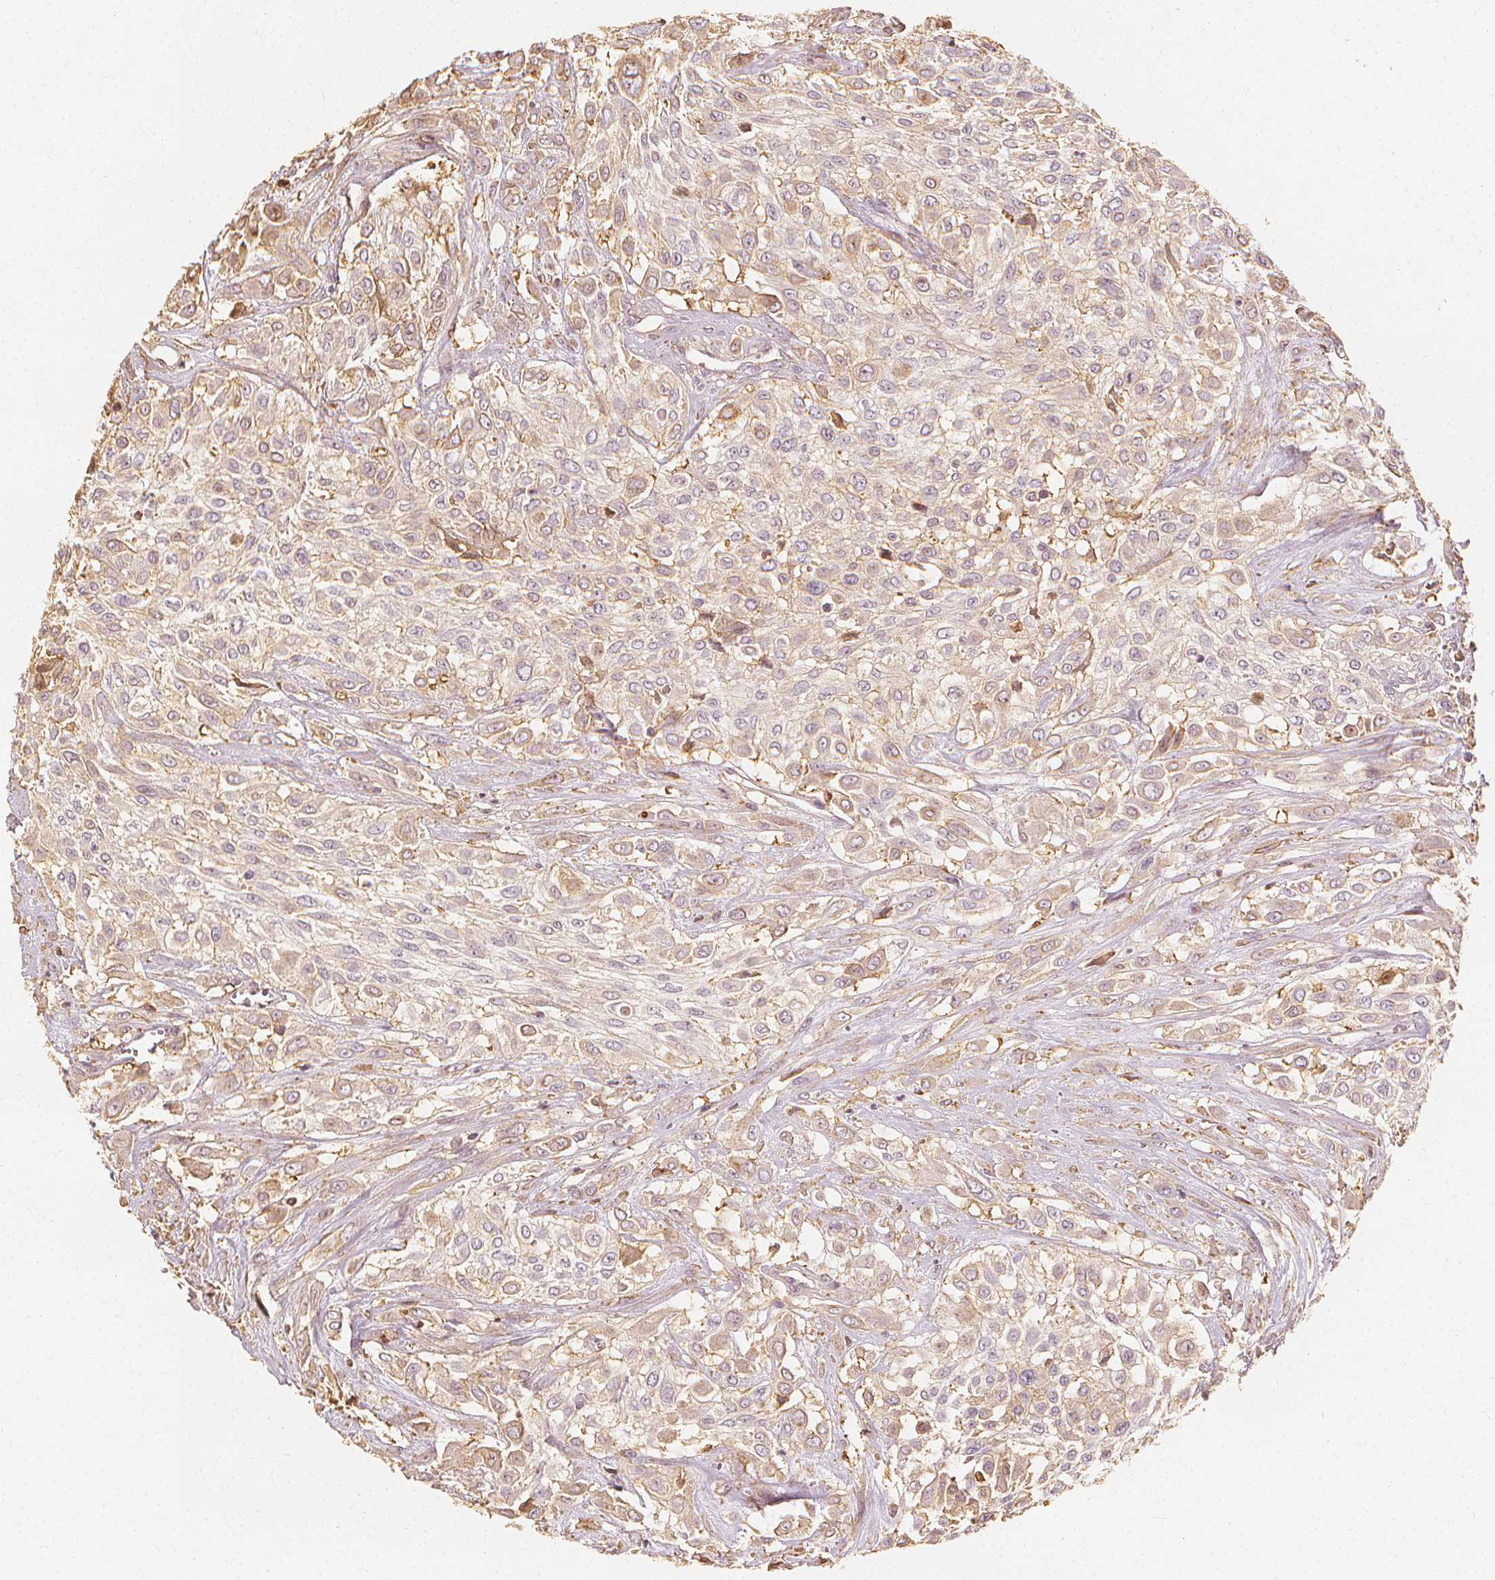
{"staining": {"intensity": "weak", "quantity": "25%-75%", "location": "cytoplasmic/membranous"}, "tissue": "urothelial cancer", "cell_type": "Tumor cells", "image_type": "cancer", "snomed": [{"axis": "morphology", "description": "Urothelial carcinoma, High grade"}, {"axis": "topography", "description": "Urinary bladder"}], "caption": "Immunohistochemistry staining of high-grade urothelial carcinoma, which reveals low levels of weak cytoplasmic/membranous positivity in about 25%-75% of tumor cells indicating weak cytoplasmic/membranous protein positivity. The staining was performed using DAB (brown) for protein detection and nuclei were counterstained in hematoxylin (blue).", "gene": "ARHGAP26", "patient": {"sex": "male", "age": 57}}